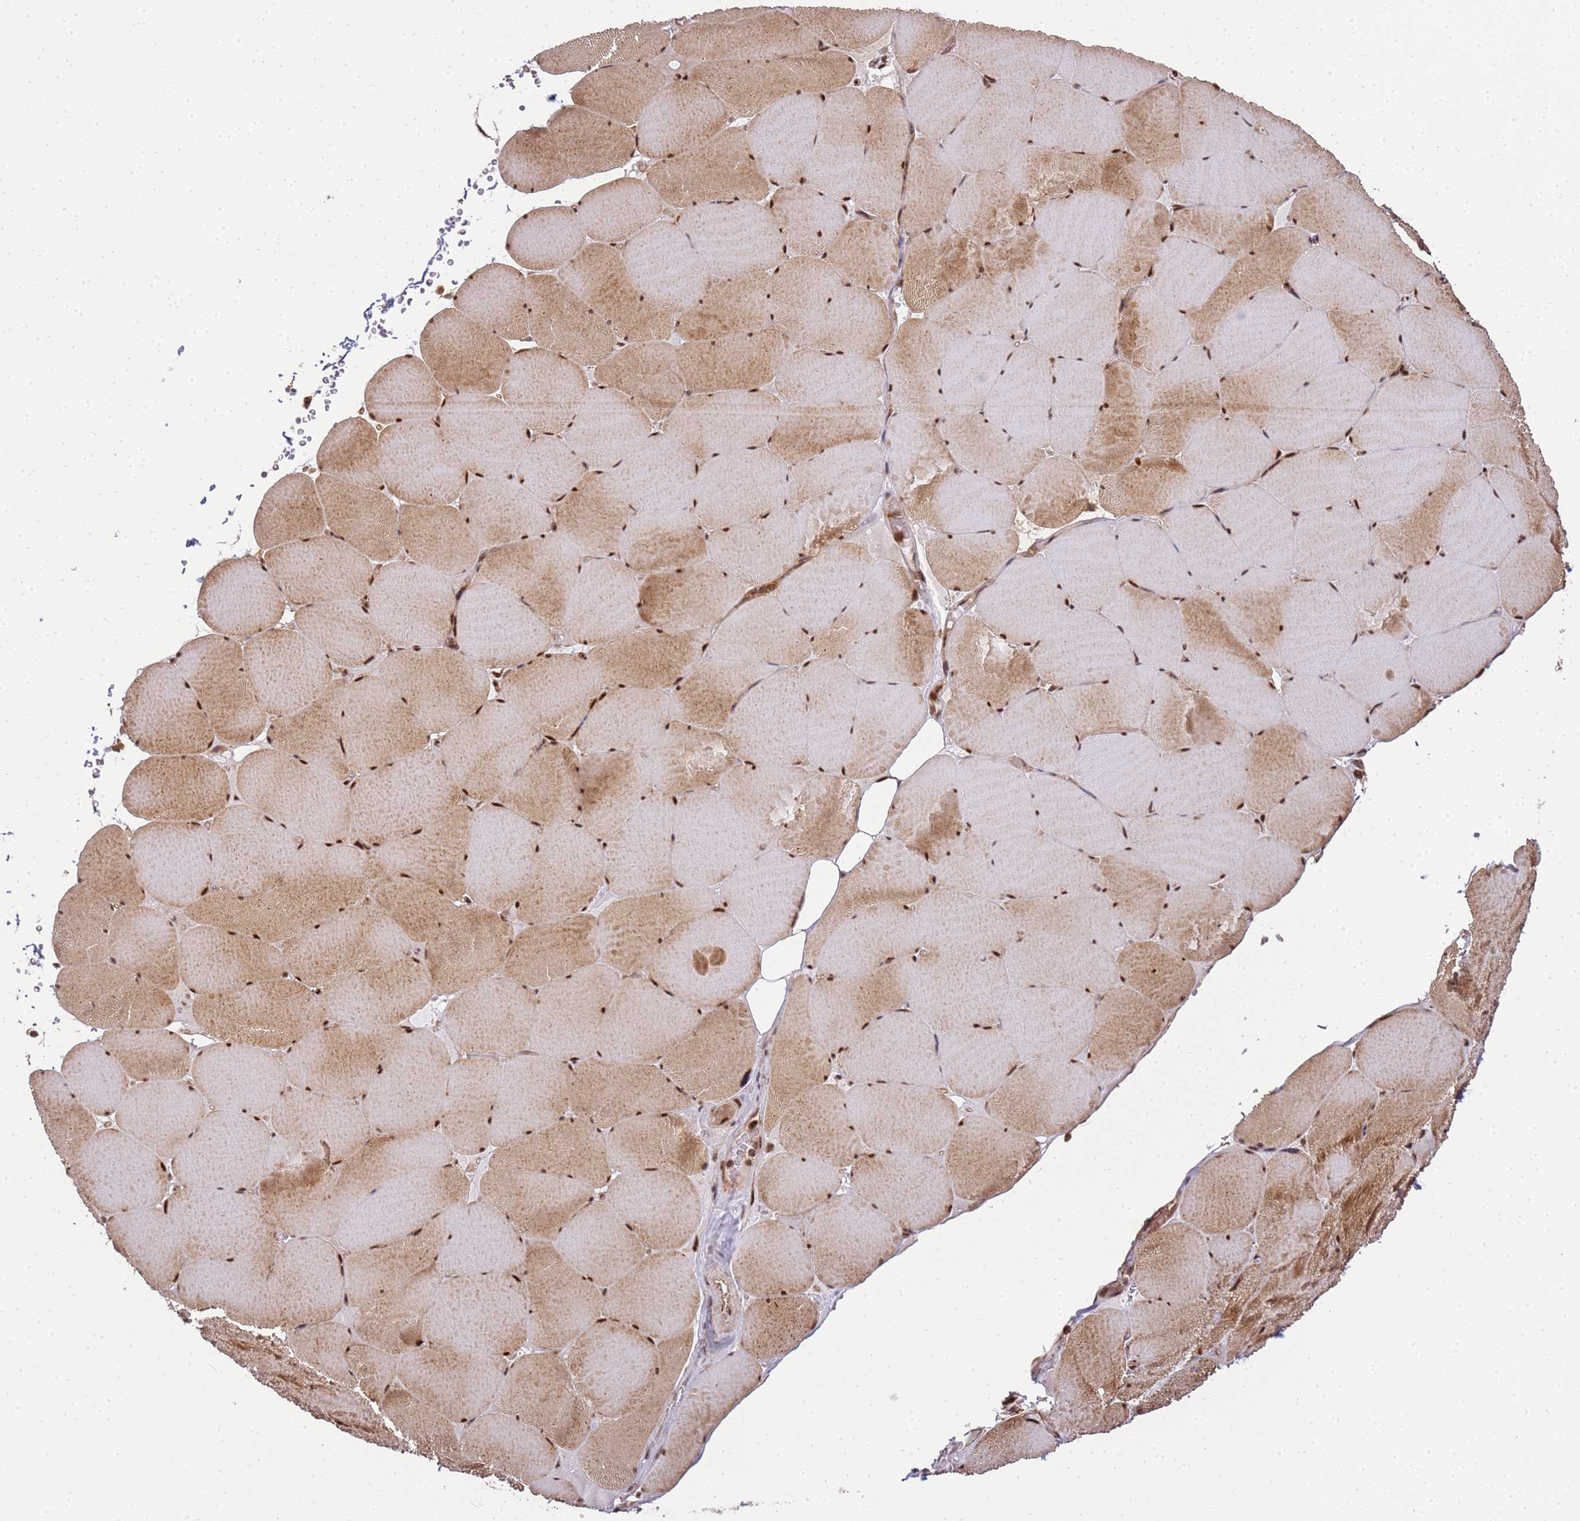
{"staining": {"intensity": "moderate", "quantity": ">75%", "location": "cytoplasmic/membranous,nuclear"}, "tissue": "skeletal muscle", "cell_type": "Myocytes", "image_type": "normal", "snomed": [{"axis": "morphology", "description": "Normal tissue, NOS"}, {"axis": "topography", "description": "Skeletal muscle"}, {"axis": "topography", "description": "Head-Neck"}], "caption": "Skeletal muscle stained with immunohistochemistry shows moderate cytoplasmic/membranous,nuclear positivity in about >75% of myocytes. (DAB (3,3'-diaminobenzidine) IHC with brightfield microscopy, high magnification).", "gene": "PEX14", "patient": {"sex": "male", "age": 66}}